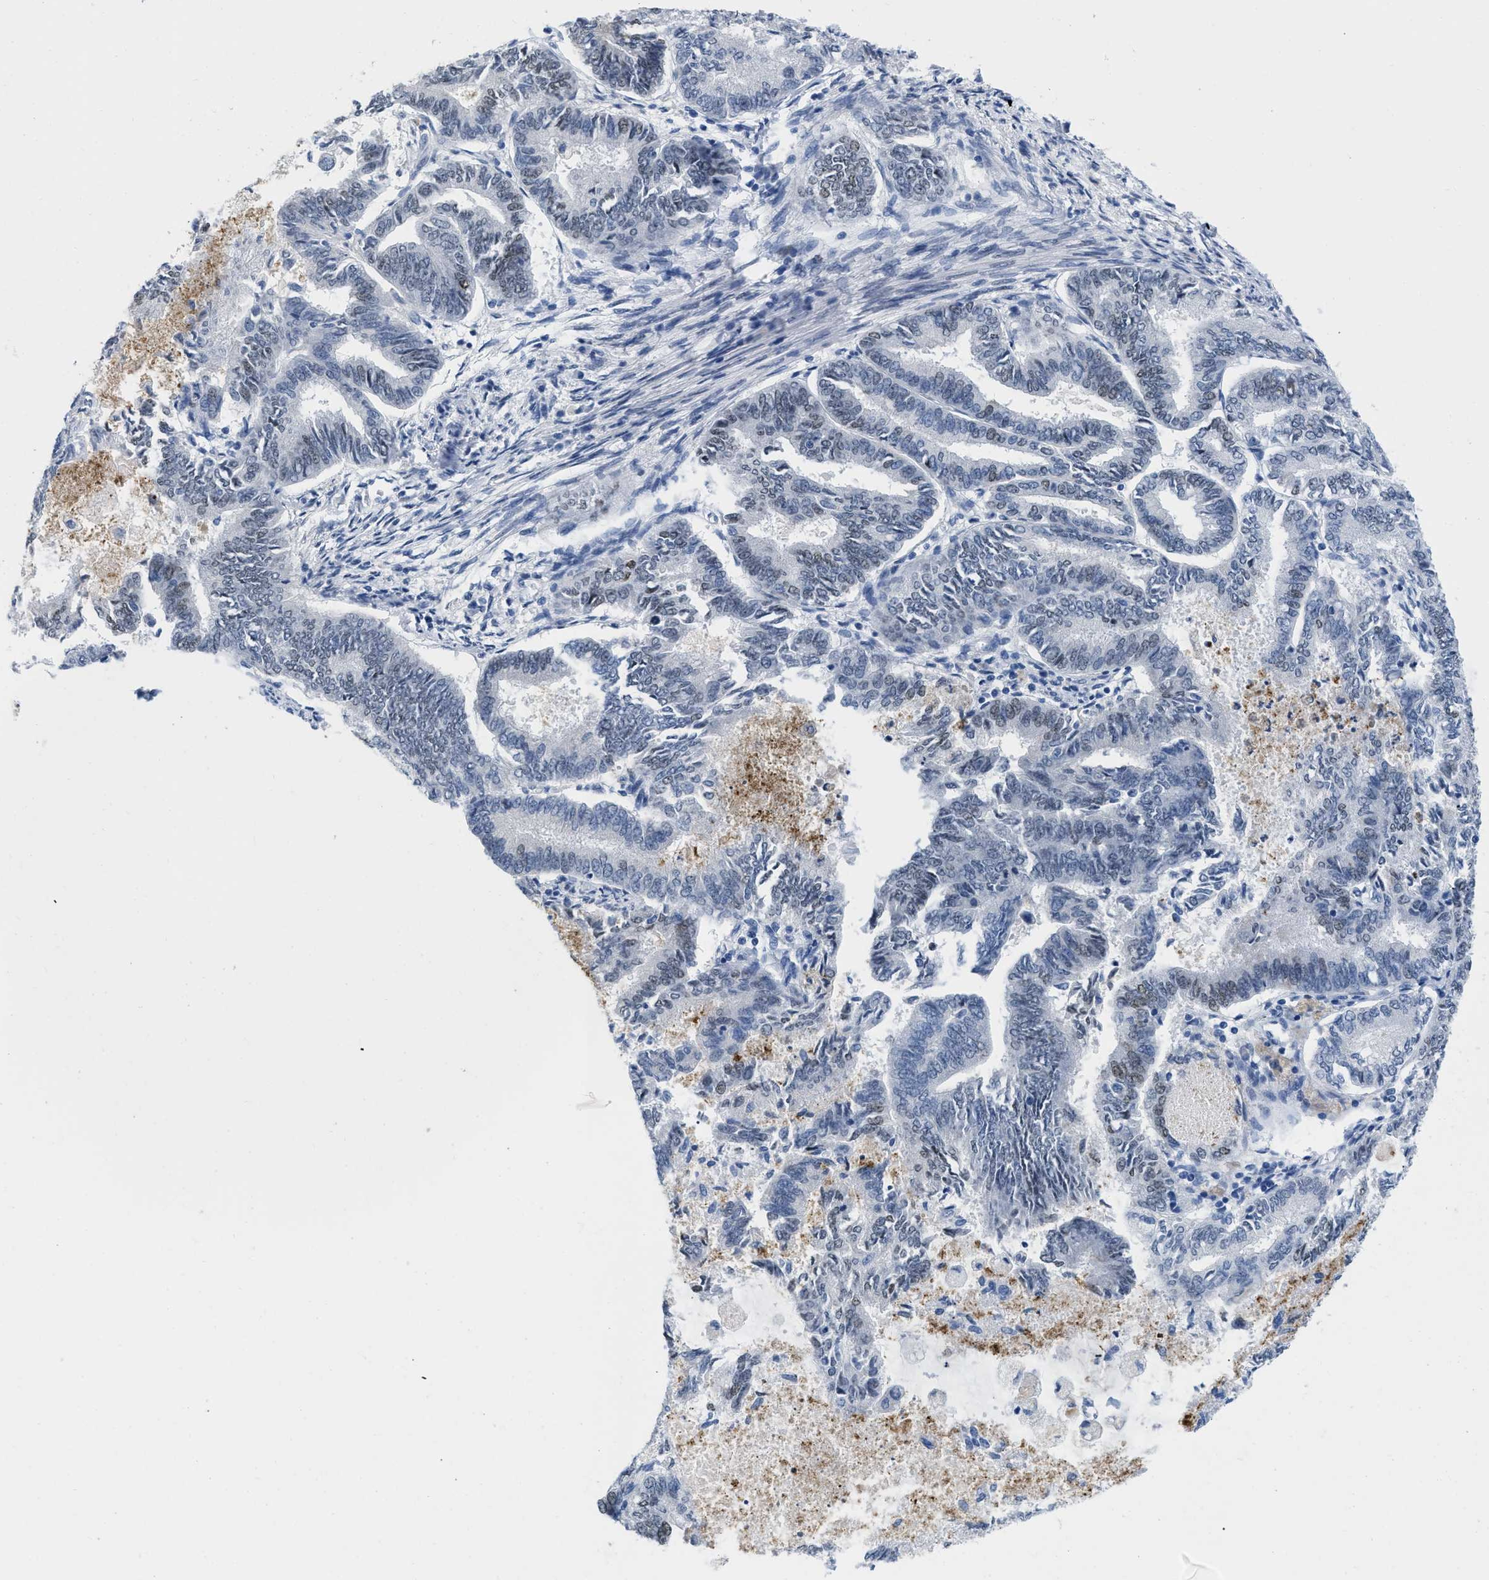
{"staining": {"intensity": "weak", "quantity": "<25%", "location": "nuclear"}, "tissue": "endometrial cancer", "cell_type": "Tumor cells", "image_type": "cancer", "snomed": [{"axis": "morphology", "description": "Adenocarcinoma, NOS"}, {"axis": "topography", "description": "Endometrium"}], "caption": "Adenocarcinoma (endometrial) stained for a protein using IHC displays no positivity tumor cells.", "gene": "NFIX", "patient": {"sex": "female", "age": 86}}